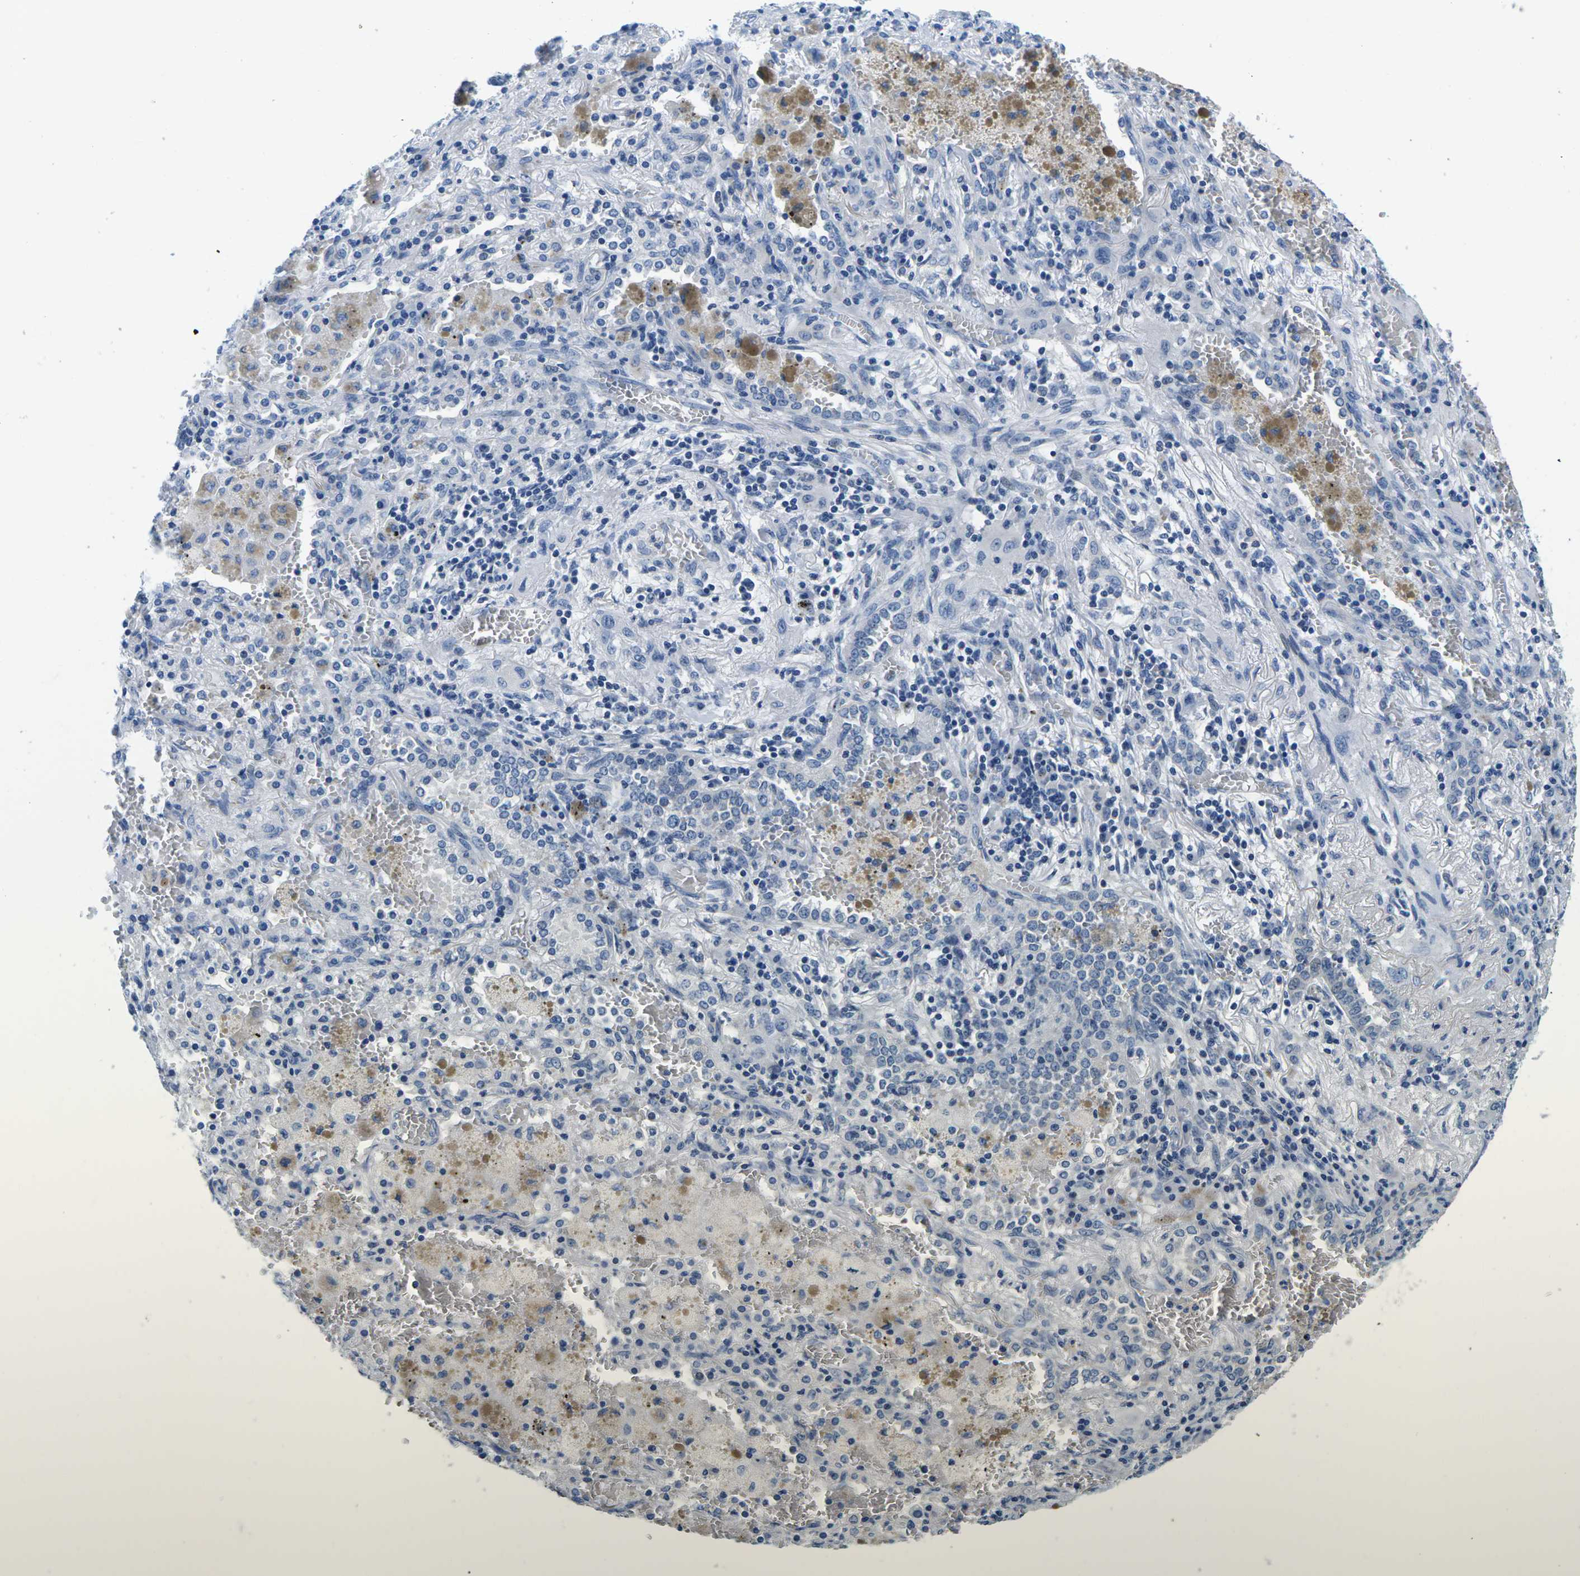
{"staining": {"intensity": "negative", "quantity": "none", "location": "none"}, "tissue": "lung cancer", "cell_type": "Tumor cells", "image_type": "cancer", "snomed": [{"axis": "morphology", "description": "Squamous cell carcinoma, NOS"}, {"axis": "topography", "description": "Lung"}], "caption": "DAB immunohistochemical staining of human lung squamous cell carcinoma displays no significant expression in tumor cells.", "gene": "TSPAN2", "patient": {"sex": "female", "age": 47}}